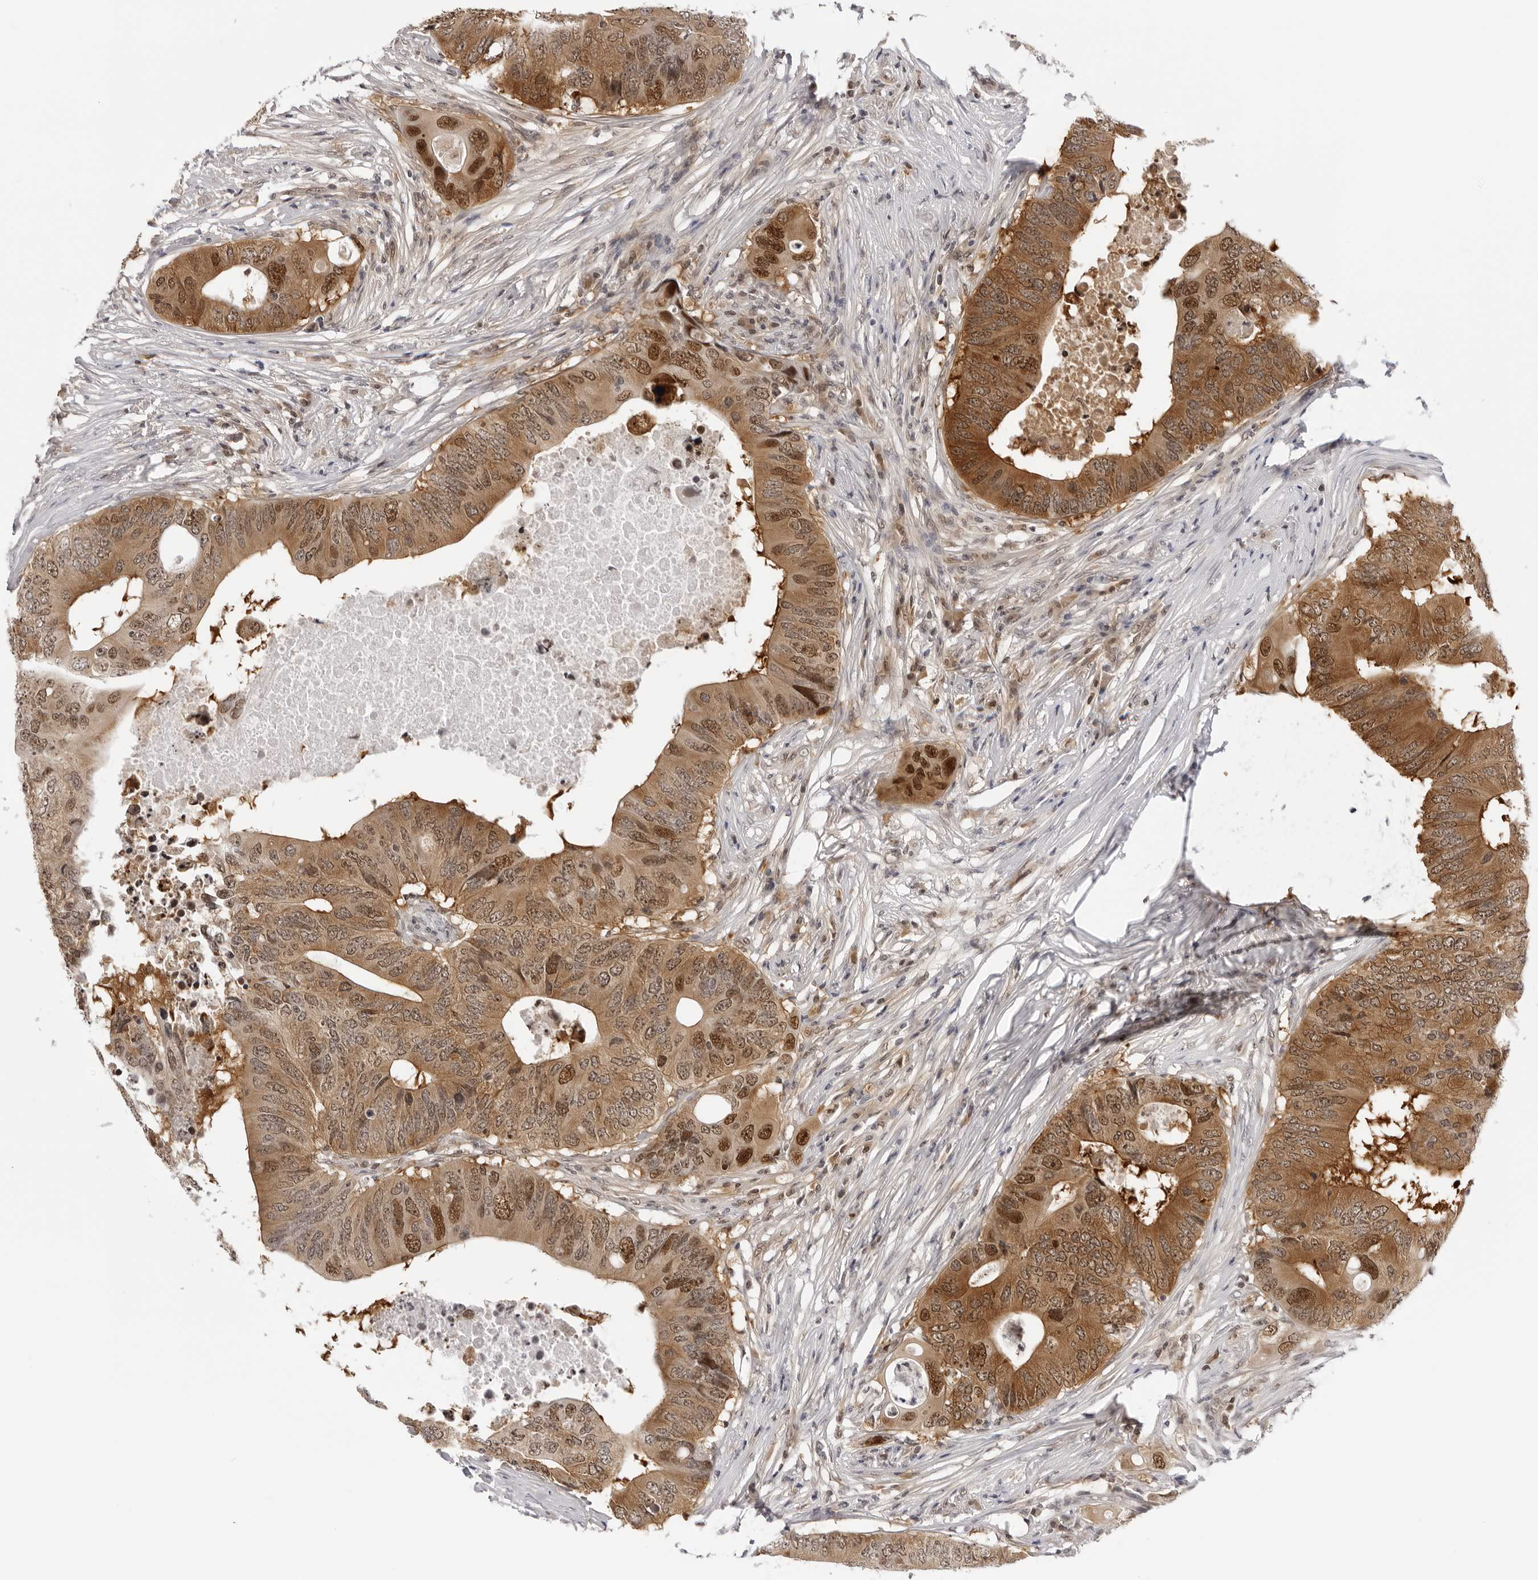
{"staining": {"intensity": "moderate", "quantity": ">75%", "location": "cytoplasmic/membranous,nuclear"}, "tissue": "colorectal cancer", "cell_type": "Tumor cells", "image_type": "cancer", "snomed": [{"axis": "morphology", "description": "Adenocarcinoma, NOS"}, {"axis": "topography", "description": "Colon"}], "caption": "A high-resolution image shows IHC staining of colorectal adenocarcinoma, which reveals moderate cytoplasmic/membranous and nuclear expression in approximately >75% of tumor cells. Using DAB (3,3'-diaminobenzidine) (brown) and hematoxylin (blue) stains, captured at high magnification using brightfield microscopy.", "gene": "WDR77", "patient": {"sex": "male", "age": 71}}